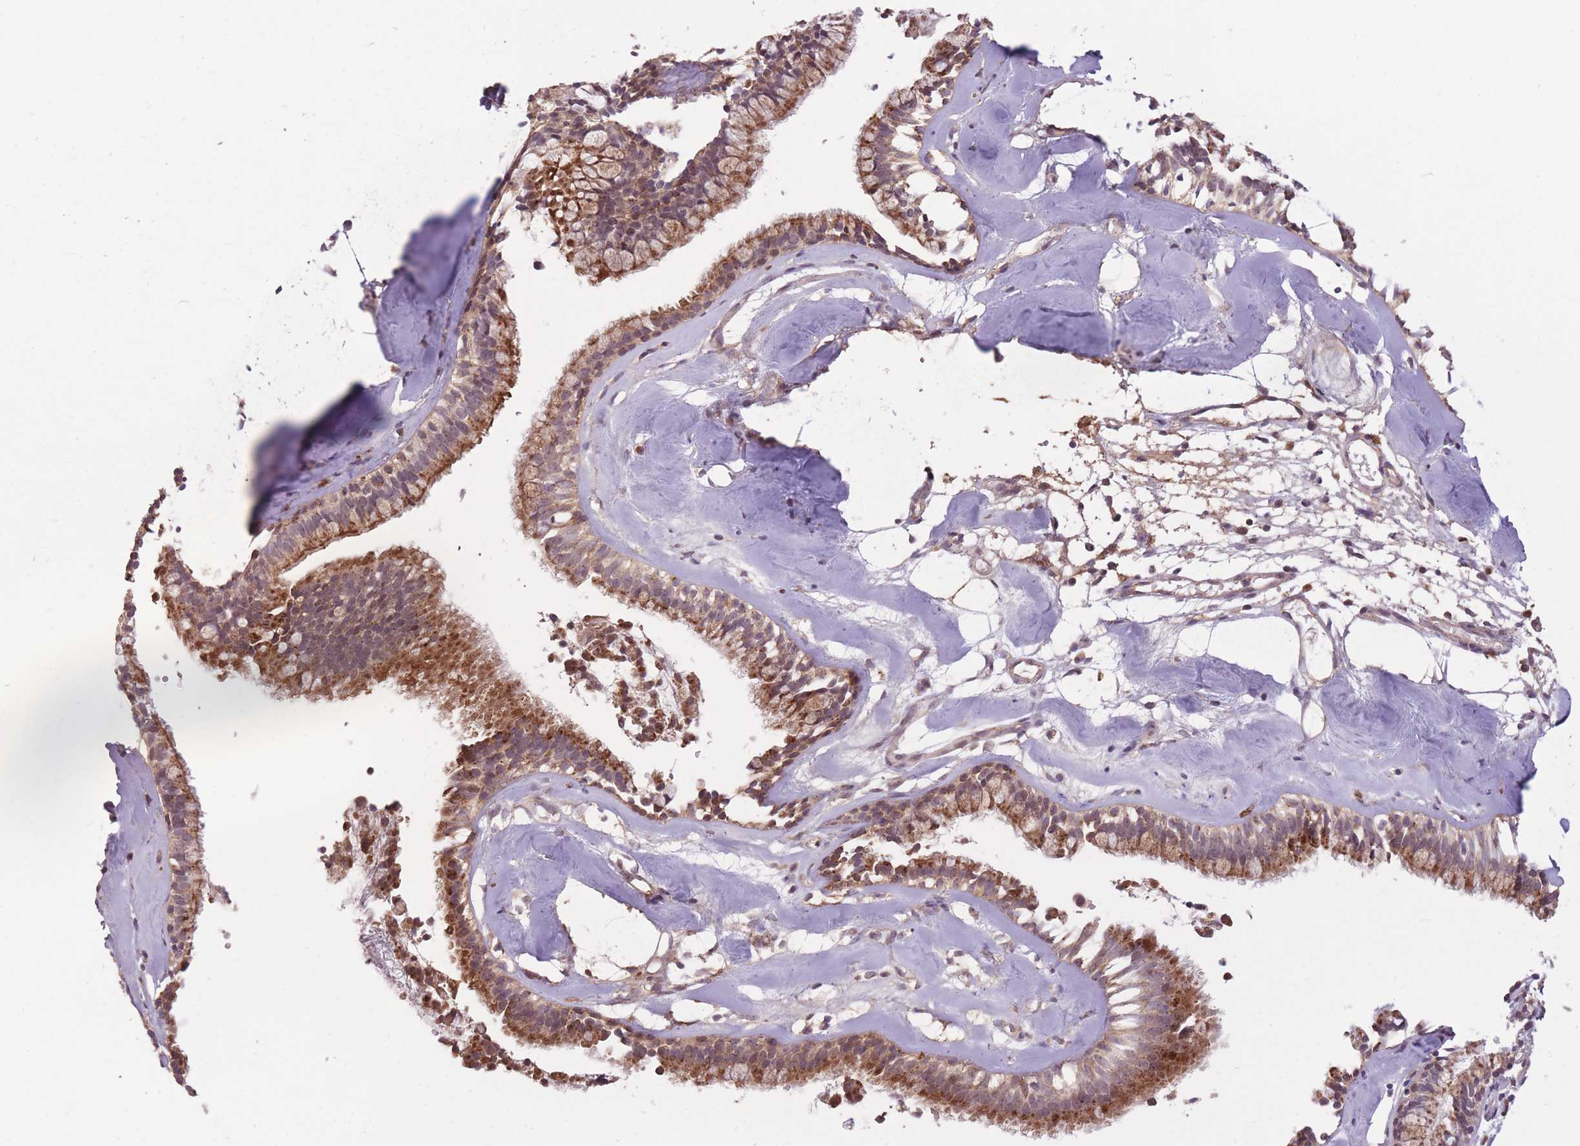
{"staining": {"intensity": "moderate", "quantity": ">75%", "location": "cytoplasmic/membranous"}, "tissue": "nasopharynx", "cell_type": "Respiratory epithelial cells", "image_type": "normal", "snomed": [{"axis": "morphology", "description": "Normal tissue, NOS"}, {"axis": "topography", "description": "Nasopharynx"}], "caption": "A medium amount of moderate cytoplasmic/membranous positivity is present in about >75% of respiratory epithelial cells in benign nasopharynx. The staining was performed using DAB, with brown indicating positive protein expression. Nuclei are stained blue with hematoxylin.", "gene": "POLR3F", "patient": {"sex": "male", "age": 65}}